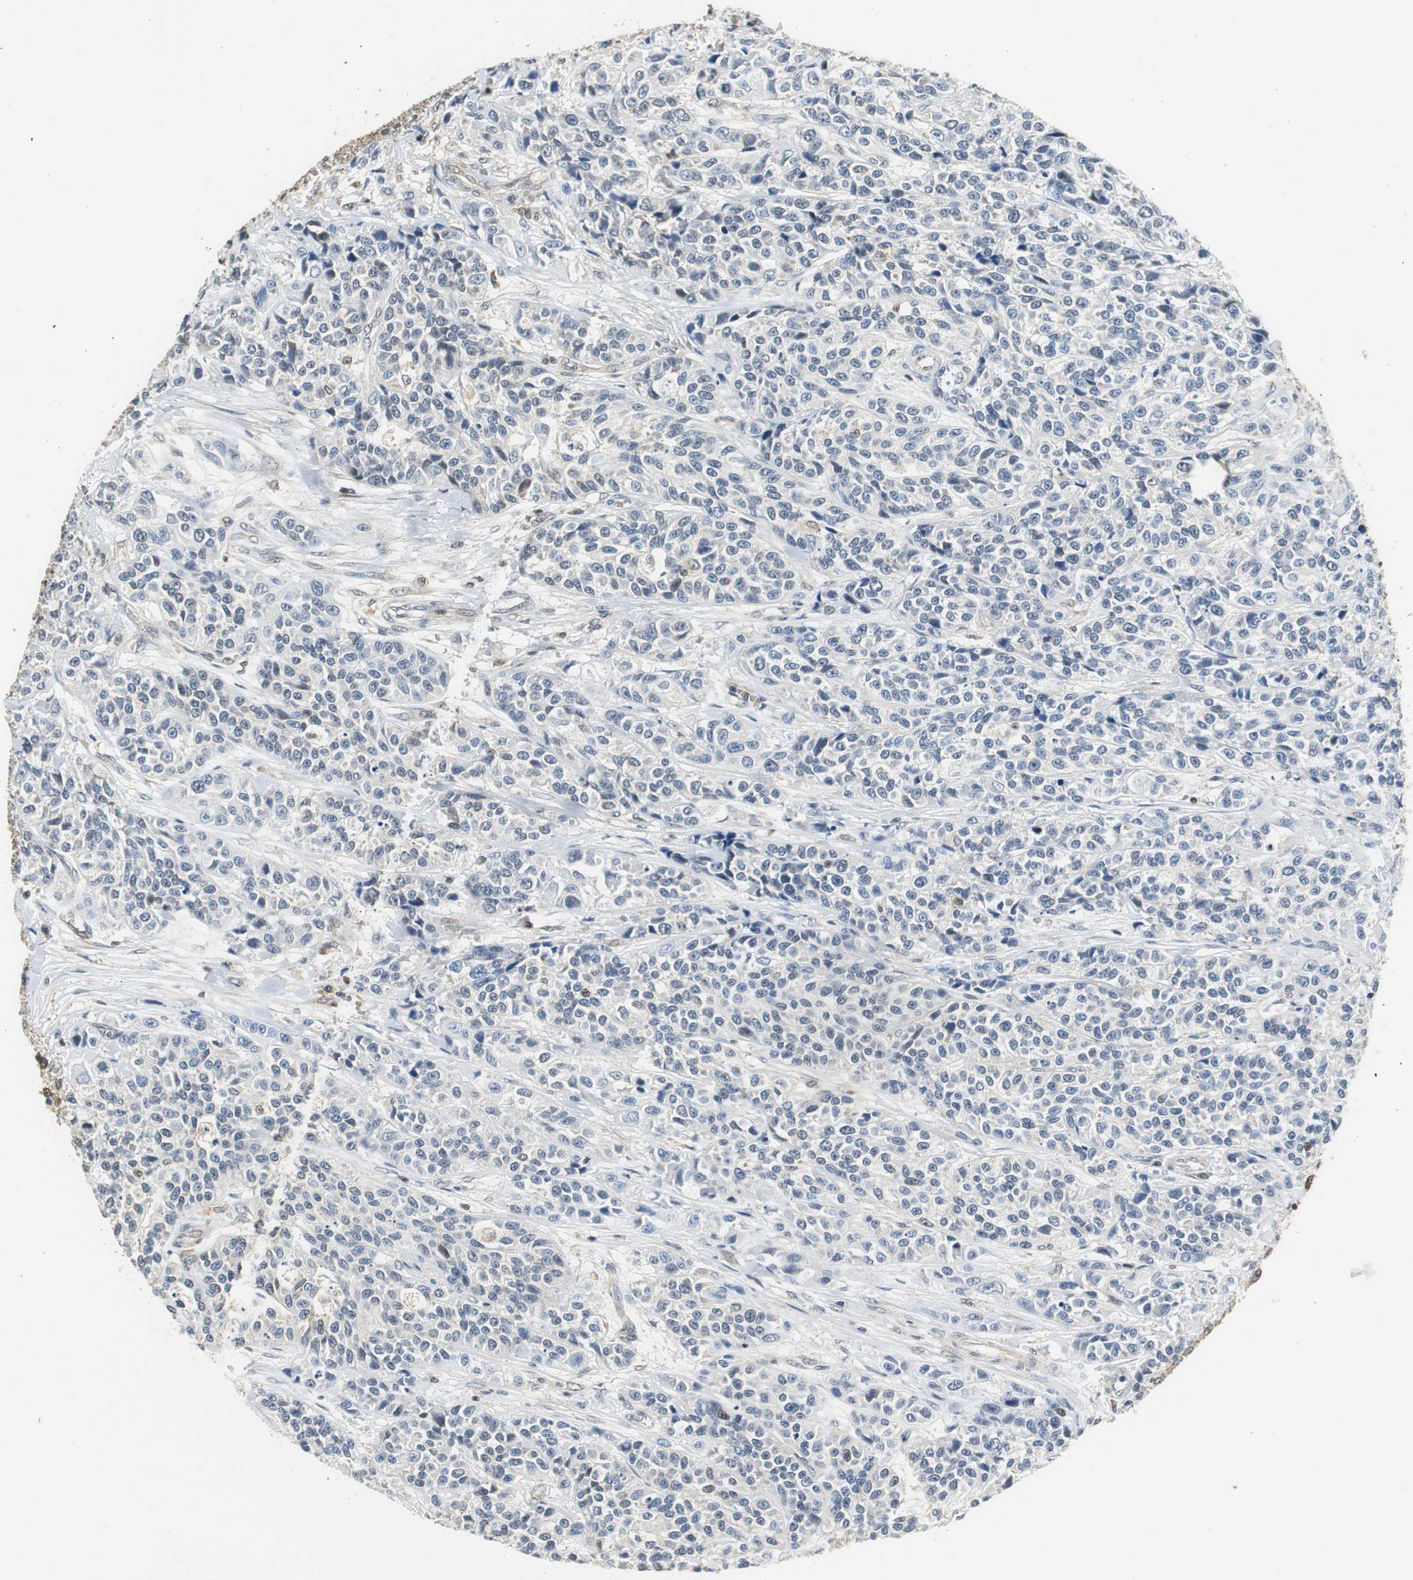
{"staining": {"intensity": "negative", "quantity": "none", "location": "none"}, "tissue": "urothelial cancer", "cell_type": "Tumor cells", "image_type": "cancer", "snomed": [{"axis": "morphology", "description": "Urothelial carcinoma, High grade"}, {"axis": "topography", "description": "Urinary bladder"}], "caption": "The IHC micrograph has no significant staining in tumor cells of urothelial cancer tissue.", "gene": "GSDMD", "patient": {"sex": "female", "age": 81}}